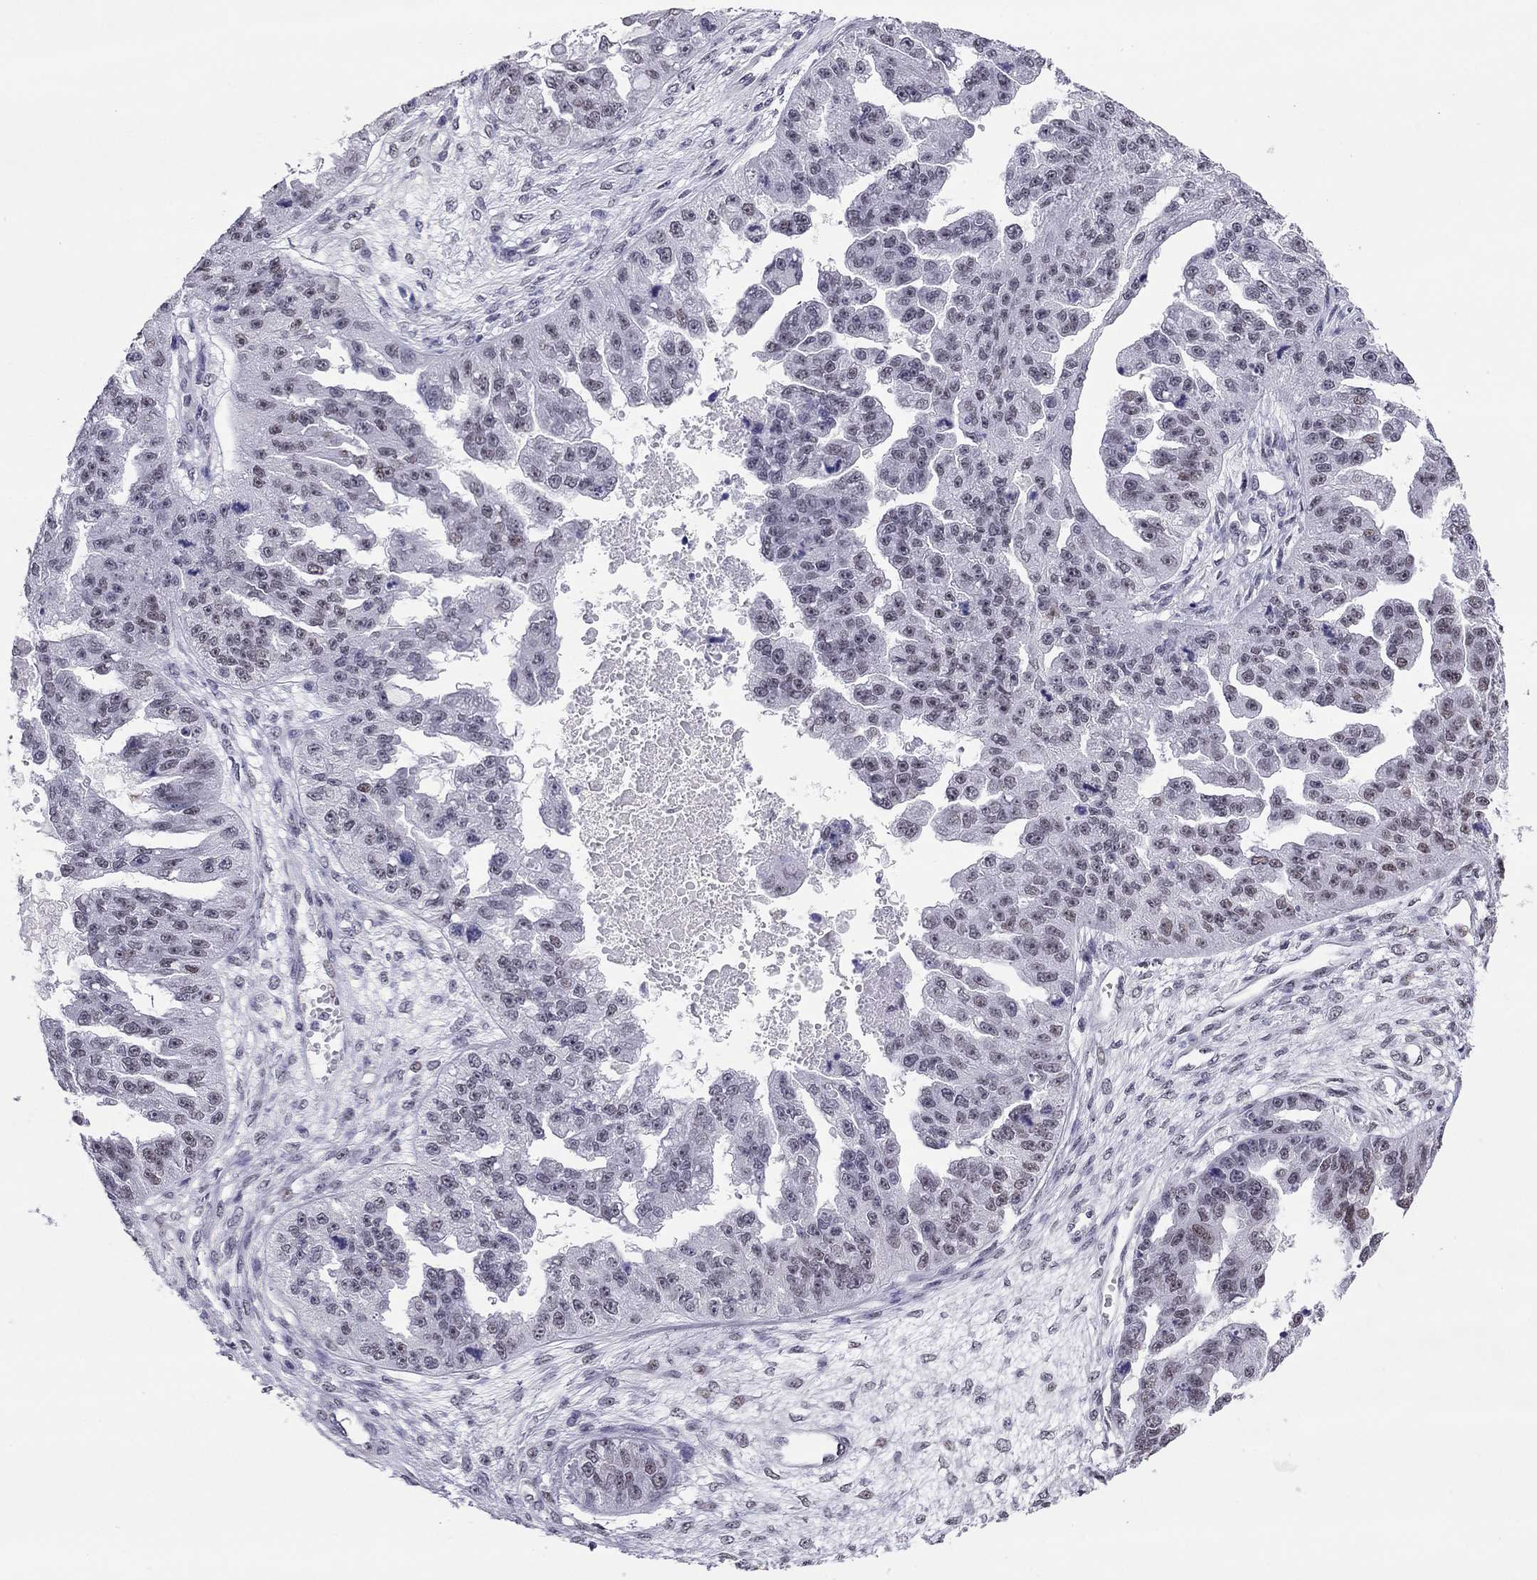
{"staining": {"intensity": "weak", "quantity": "<25%", "location": "nuclear"}, "tissue": "ovarian cancer", "cell_type": "Tumor cells", "image_type": "cancer", "snomed": [{"axis": "morphology", "description": "Cystadenocarcinoma, serous, NOS"}, {"axis": "topography", "description": "Ovary"}], "caption": "A micrograph of ovarian cancer stained for a protein exhibits no brown staining in tumor cells.", "gene": "DOT1L", "patient": {"sex": "female", "age": 58}}